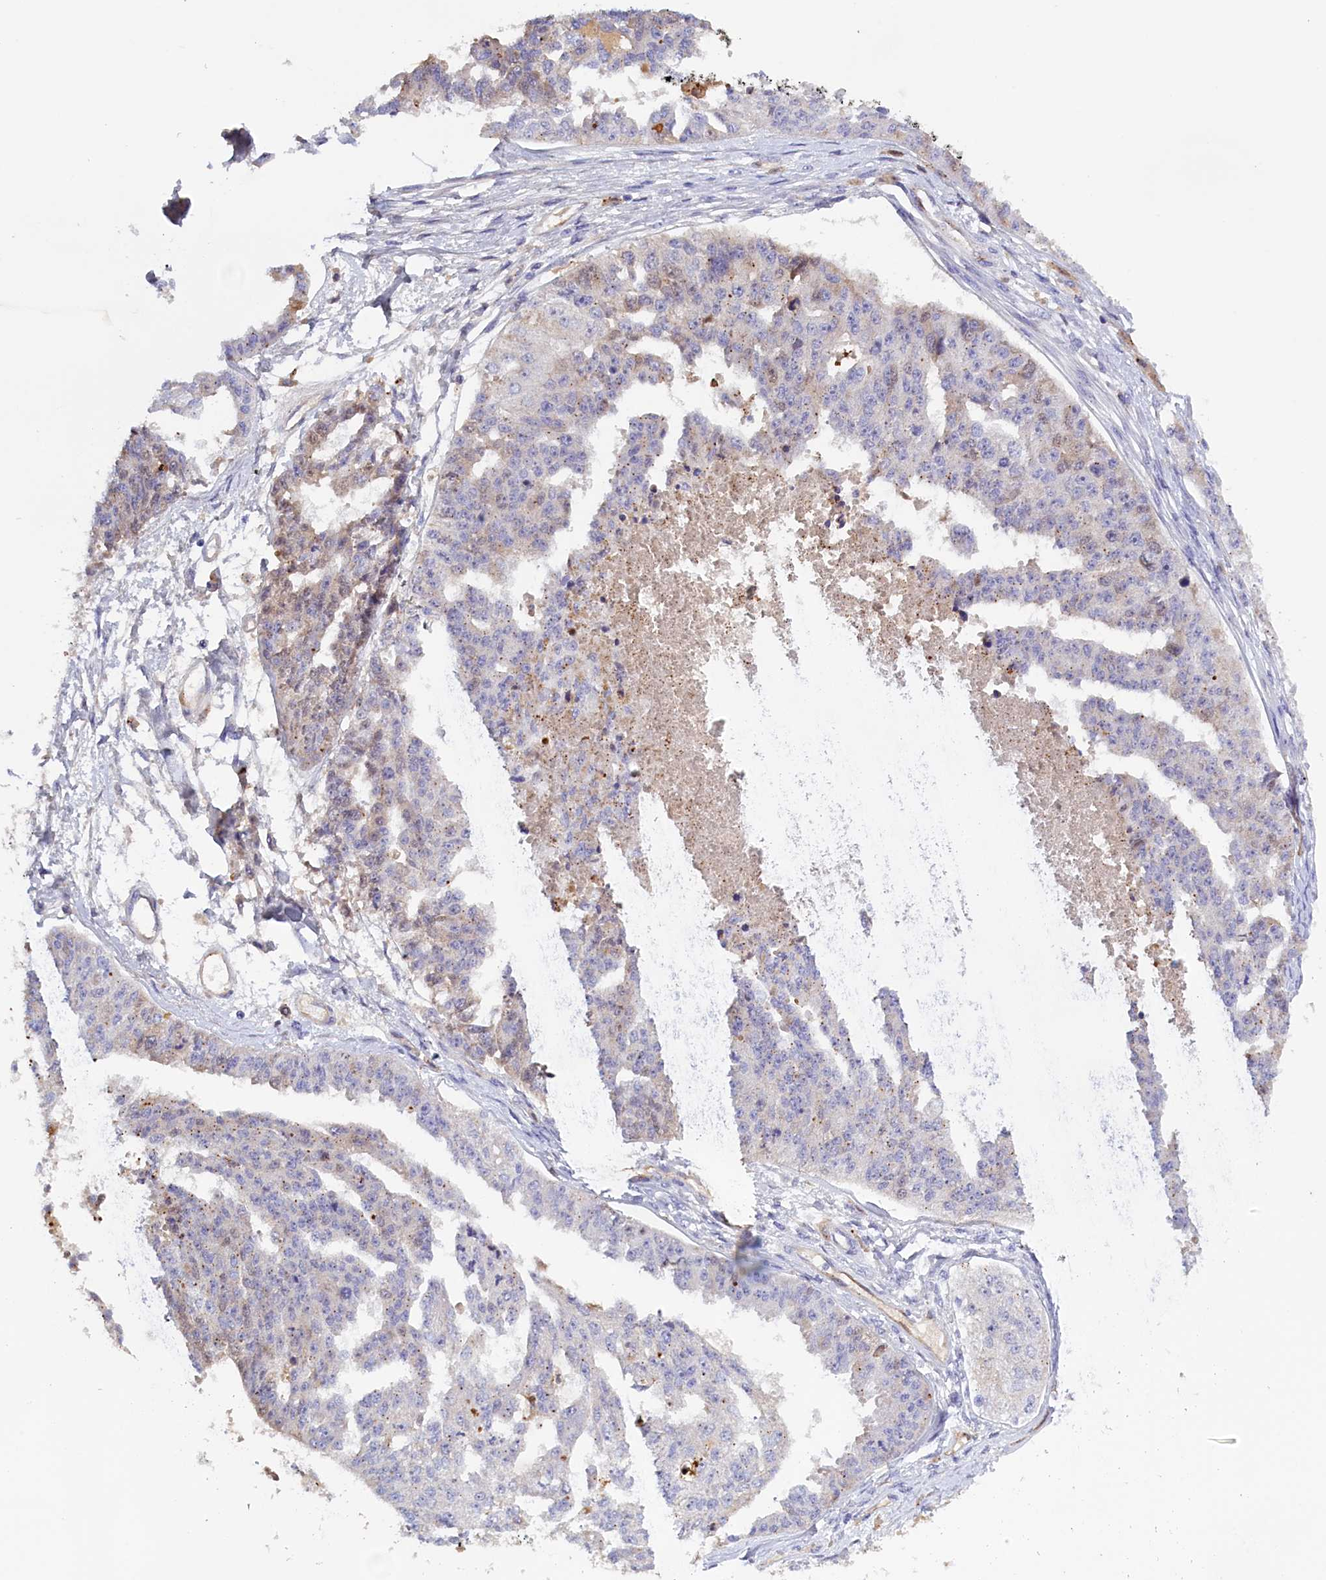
{"staining": {"intensity": "weak", "quantity": "<25%", "location": "cytoplasmic/membranous"}, "tissue": "ovarian cancer", "cell_type": "Tumor cells", "image_type": "cancer", "snomed": [{"axis": "morphology", "description": "Cystadenocarcinoma, serous, NOS"}, {"axis": "topography", "description": "Ovary"}], "caption": "Tumor cells are negative for brown protein staining in ovarian cancer (serous cystadenocarcinoma).", "gene": "FAM149B1", "patient": {"sex": "female", "age": 58}}